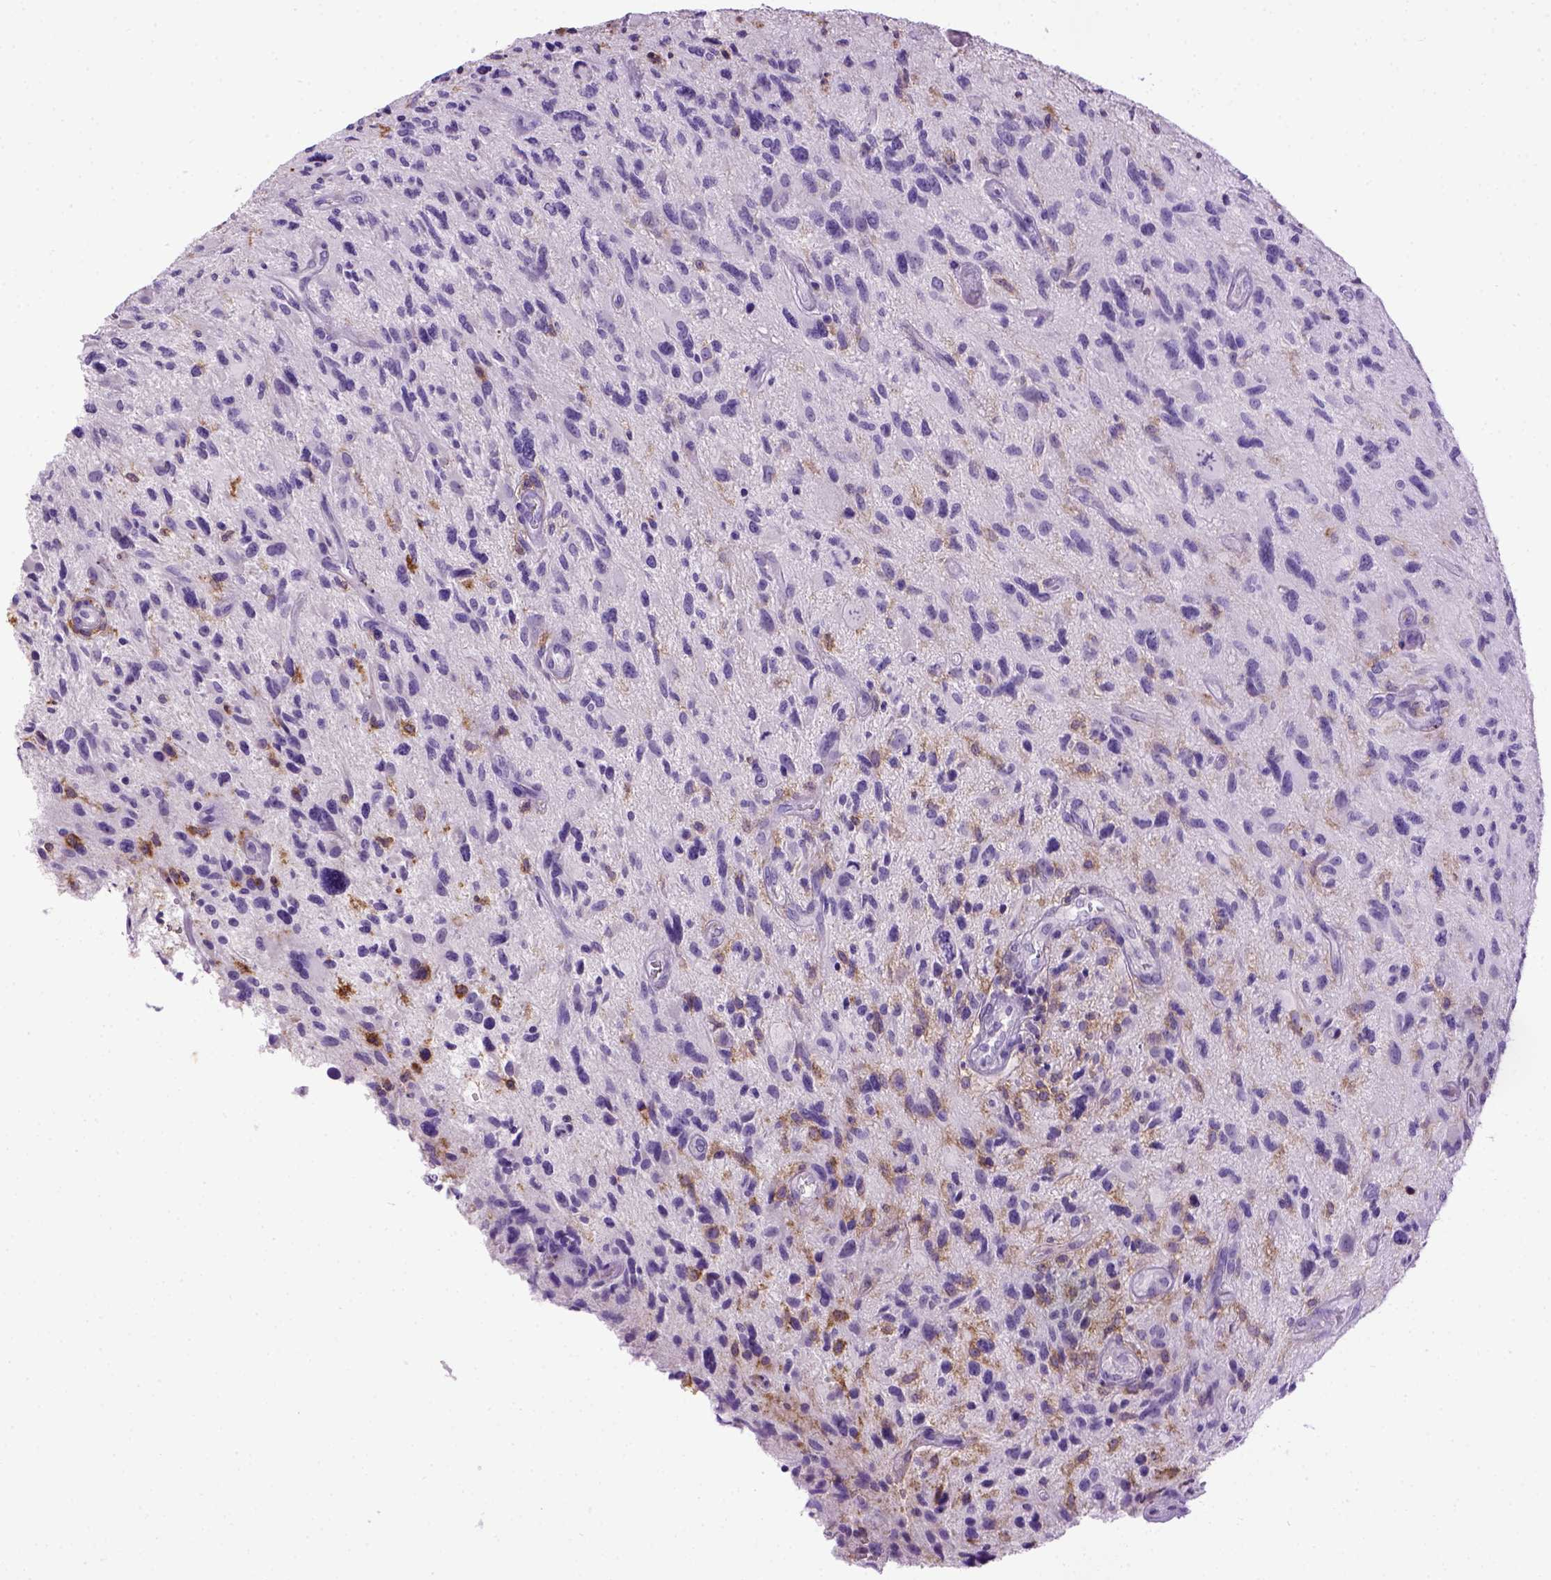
{"staining": {"intensity": "negative", "quantity": "none", "location": "none"}, "tissue": "glioma", "cell_type": "Tumor cells", "image_type": "cancer", "snomed": [{"axis": "morphology", "description": "Glioma, malignant, NOS"}, {"axis": "morphology", "description": "Glioma, malignant, High grade"}, {"axis": "topography", "description": "Brain"}], "caption": "This is an IHC image of glioma (malignant). There is no expression in tumor cells.", "gene": "ITGAX", "patient": {"sex": "female", "age": 71}}